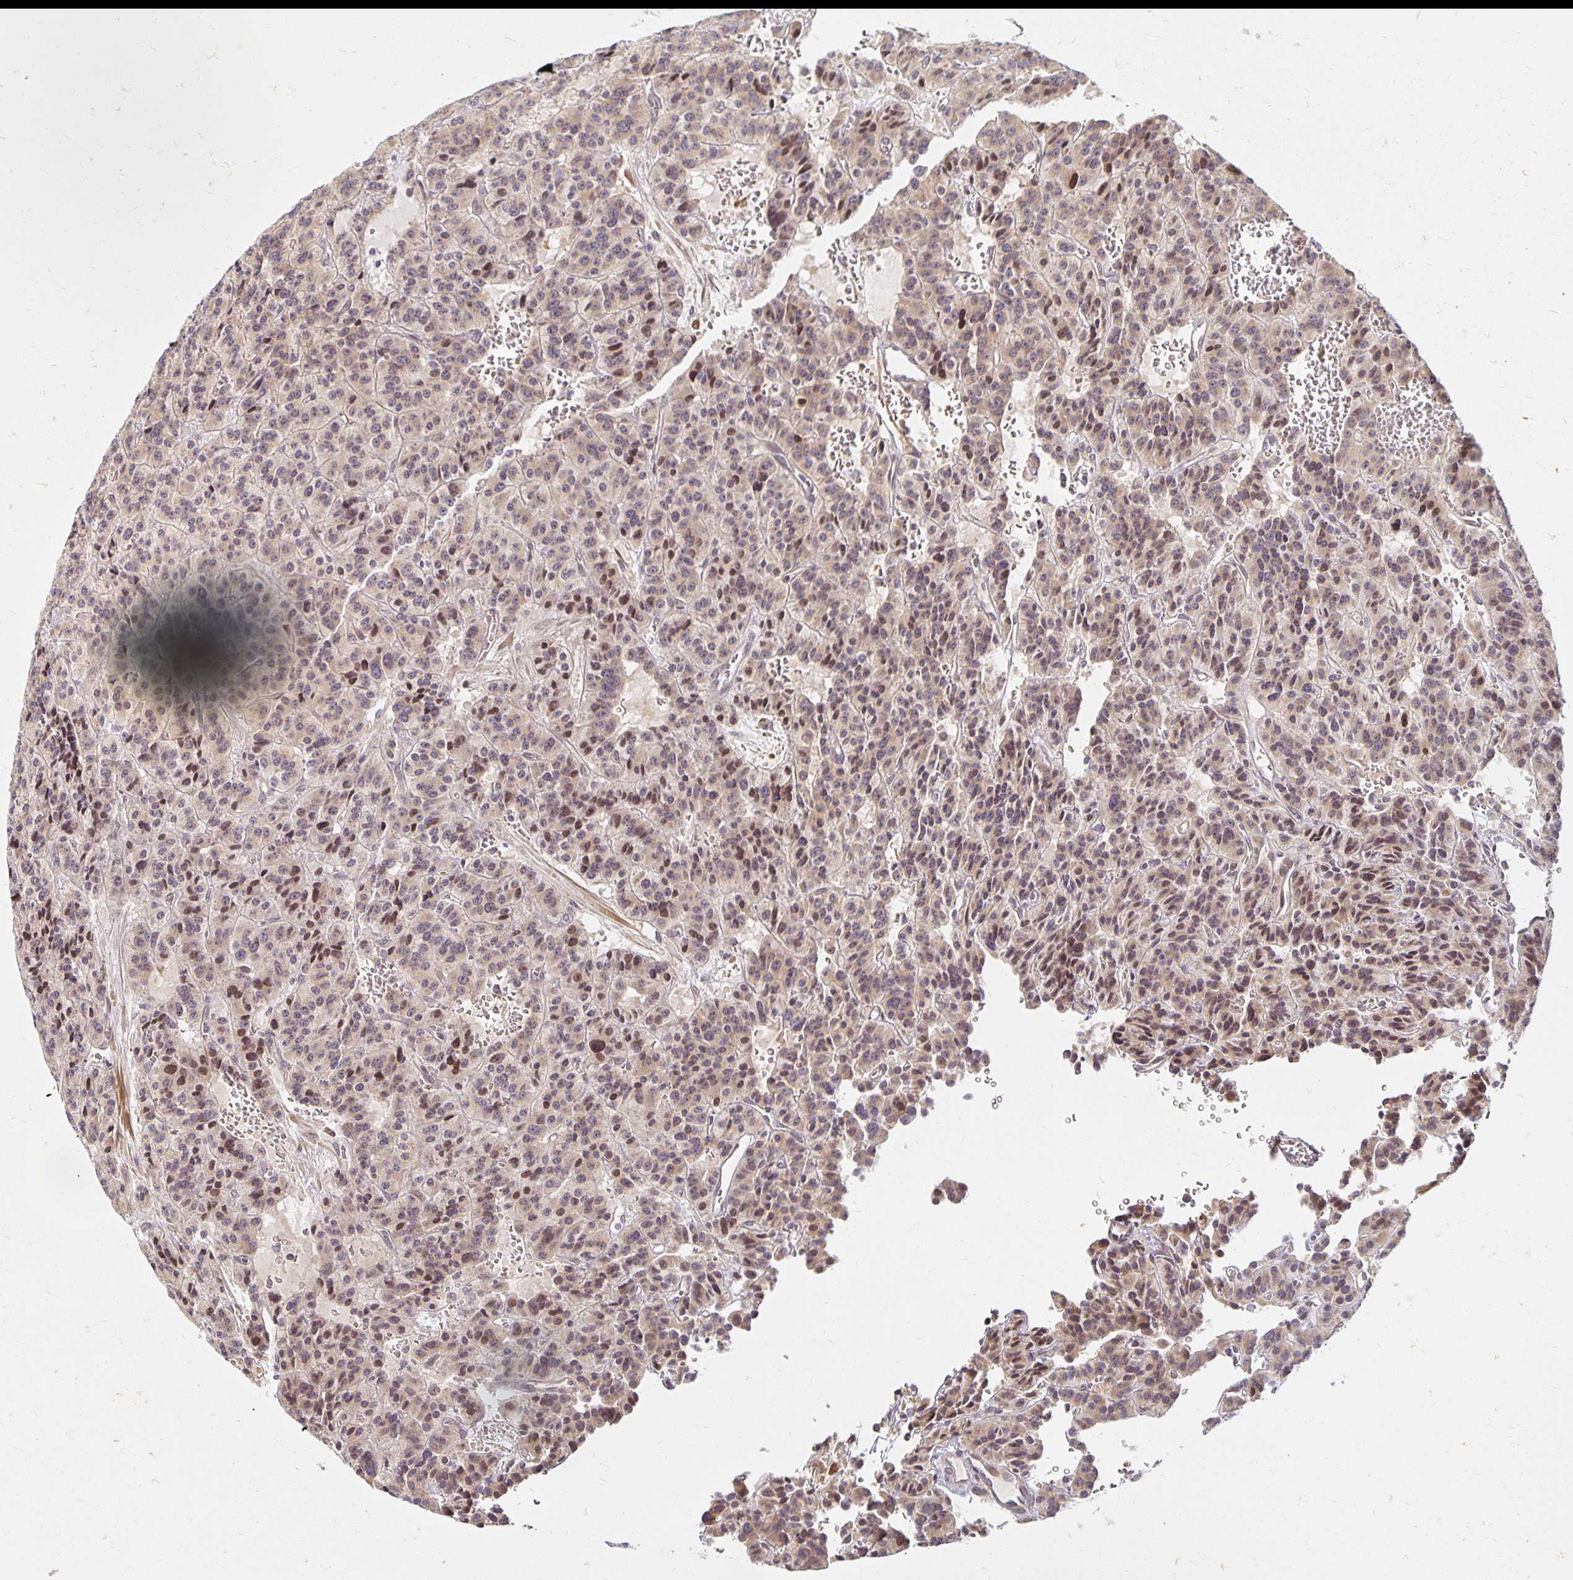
{"staining": {"intensity": "moderate", "quantity": "25%-75%", "location": "nuclear"}, "tissue": "carcinoid", "cell_type": "Tumor cells", "image_type": "cancer", "snomed": [{"axis": "morphology", "description": "Carcinoid, malignant, NOS"}, {"axis": "topography", "description": "Lung"}], "caption": "Moderate nuclear protein staining is seen in about 25%-75% of tumor cells in malignant carcinoid. (Brightfield microscopy of DAB IHC at high magnification).", "gene": "EHF", "patient": {"sex": "female", "age": 71}}